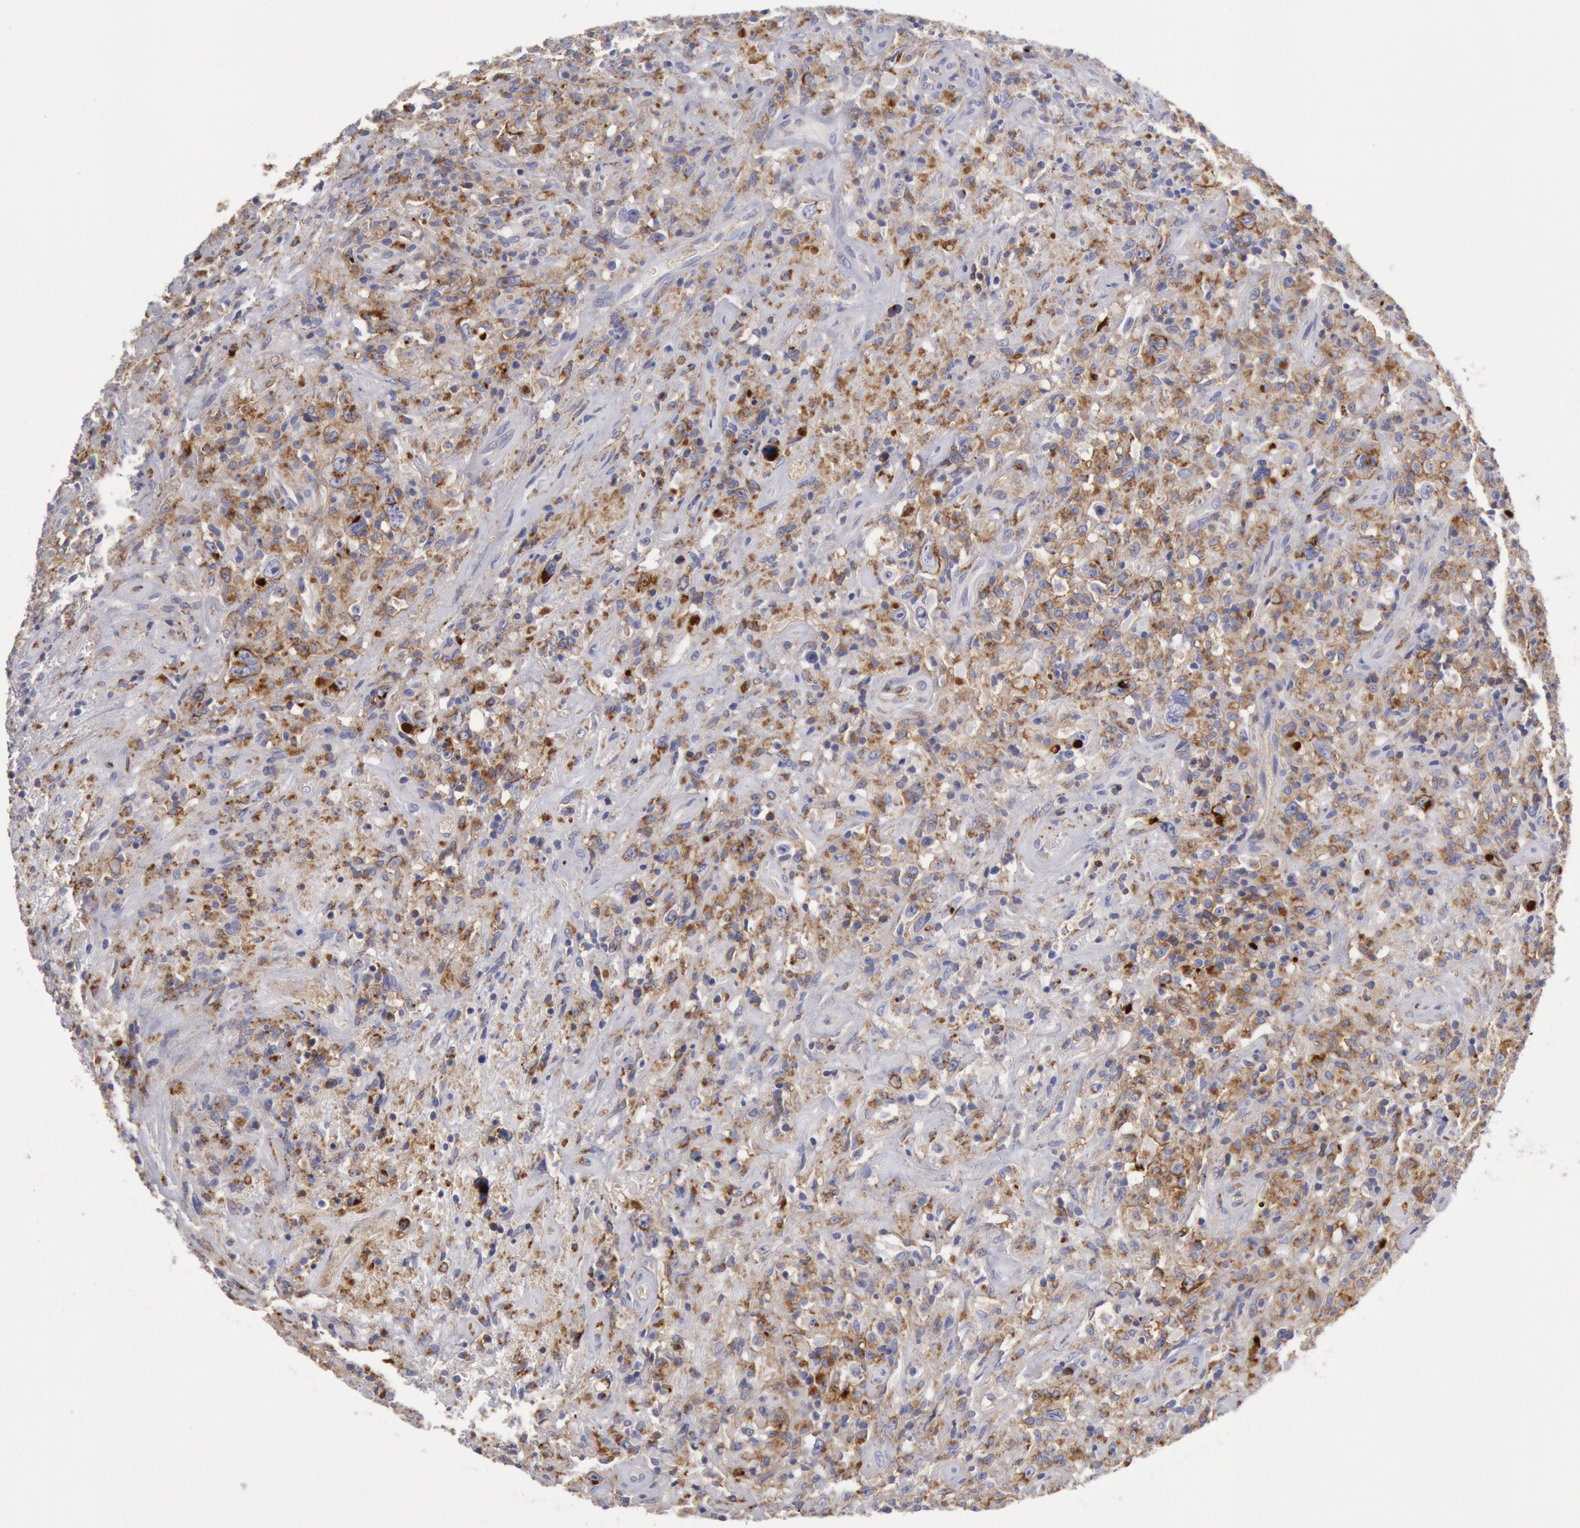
{"staining": {"intensity": "moderate", "quantity": "<25%", "location": "cytoplasmic/membranous"}, "tissue": "lymphoma", "cell_type": "Tumor cells", "image_type": "cancer", "snomed": [{"axis": "morphology", "description": "Hodgkin's disease, NOS"}, {"axis": "topography", "description": "Lymph node"}], "caption": "Protein expression analysis of Hodgkin's disease demonstrates moderate cytoplasmic/membranous expression in approximately <25% of tumor cells. The protein is shown in brown color, while the nuclei are stained blue.", "gene": "FLOT1", "patient": {"sex": "male", "age": 46}}